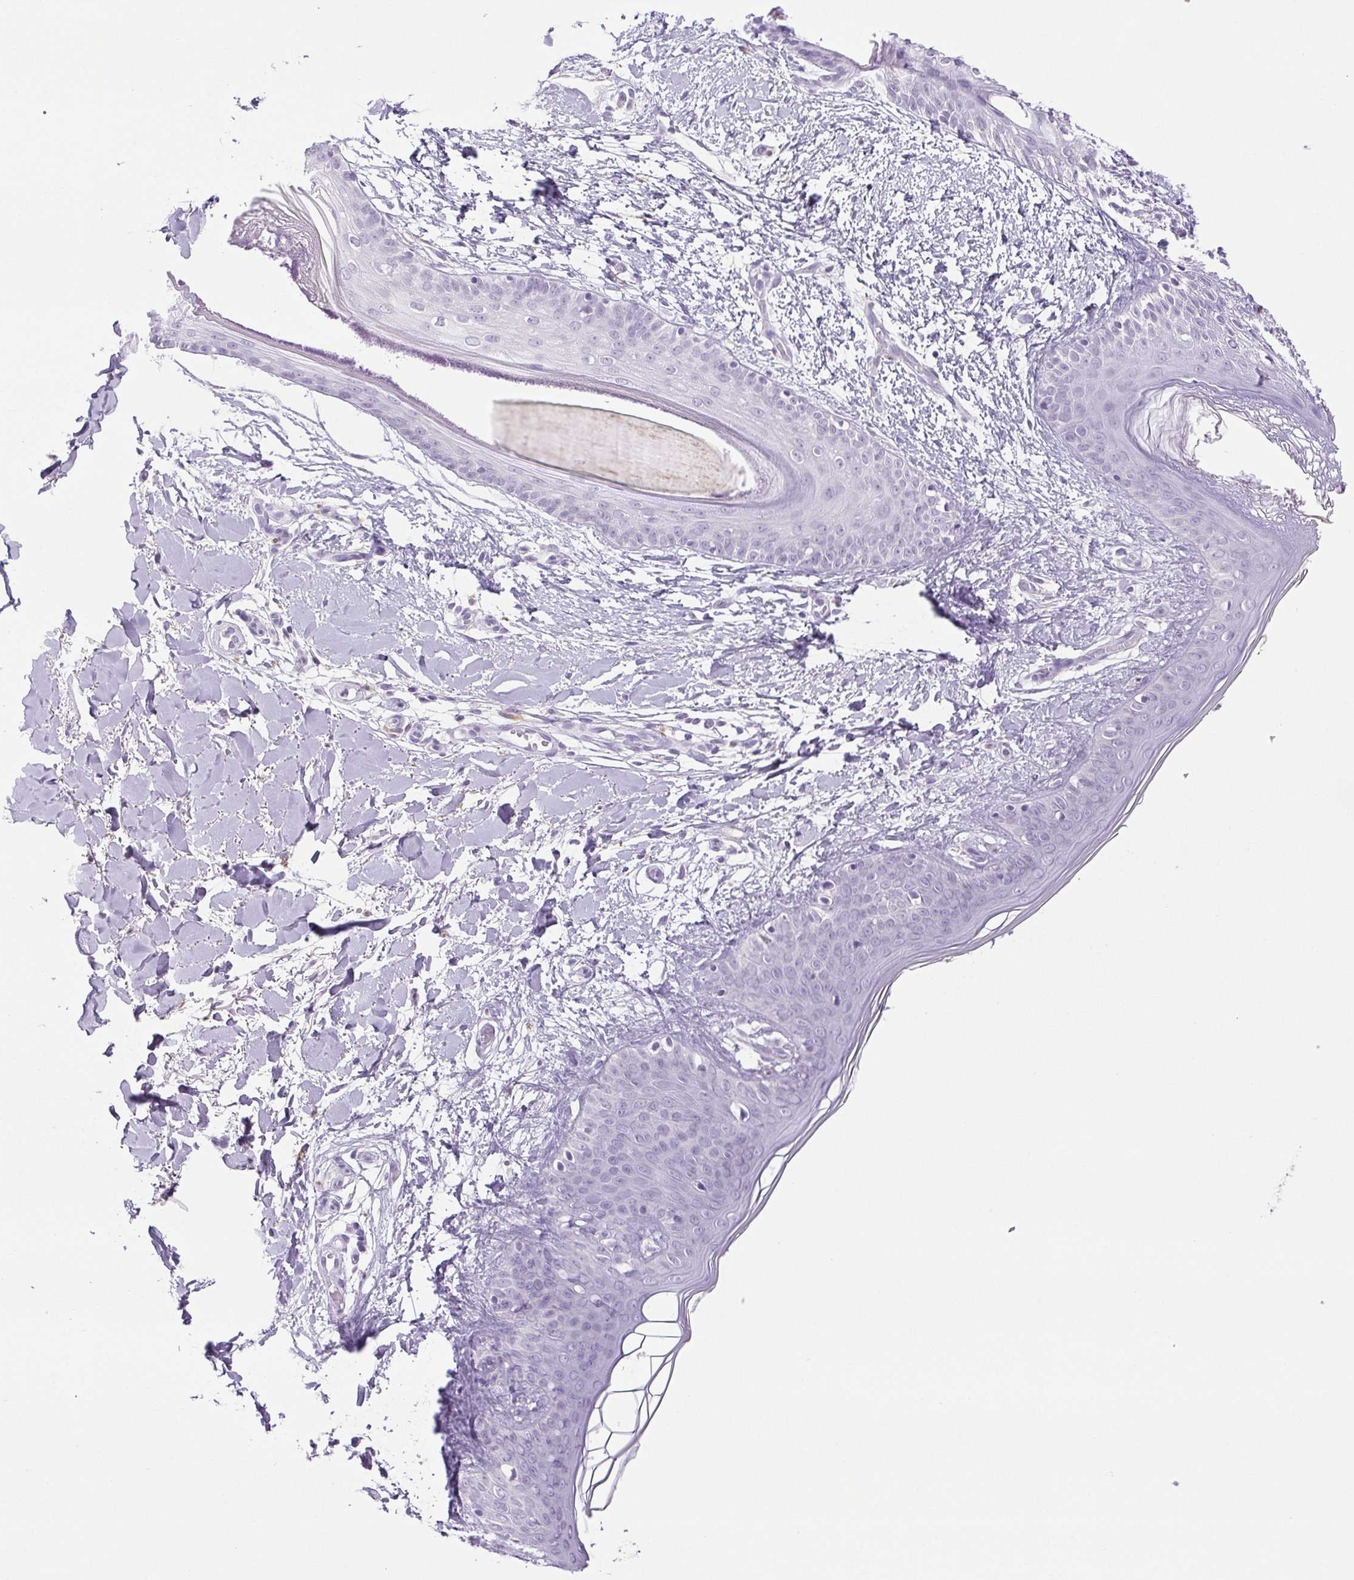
{"staining": {"intensity": "negative", "quantity": "none", "location": "none"}, "tissue": "skin", "cell_type": "Fibroblasts", "image_type": "normal", "snomed": [{"axis": "morphology", "description": "Normal tissue, NOS"}, {"axis": "topography", "description": "Skin"}], "caption": "Histopathology image shows no protein positivity in fibroblasts of unremarkable skin.", "gene": "PAPPA2", "patient": {"sex": "female", "age": 34}}